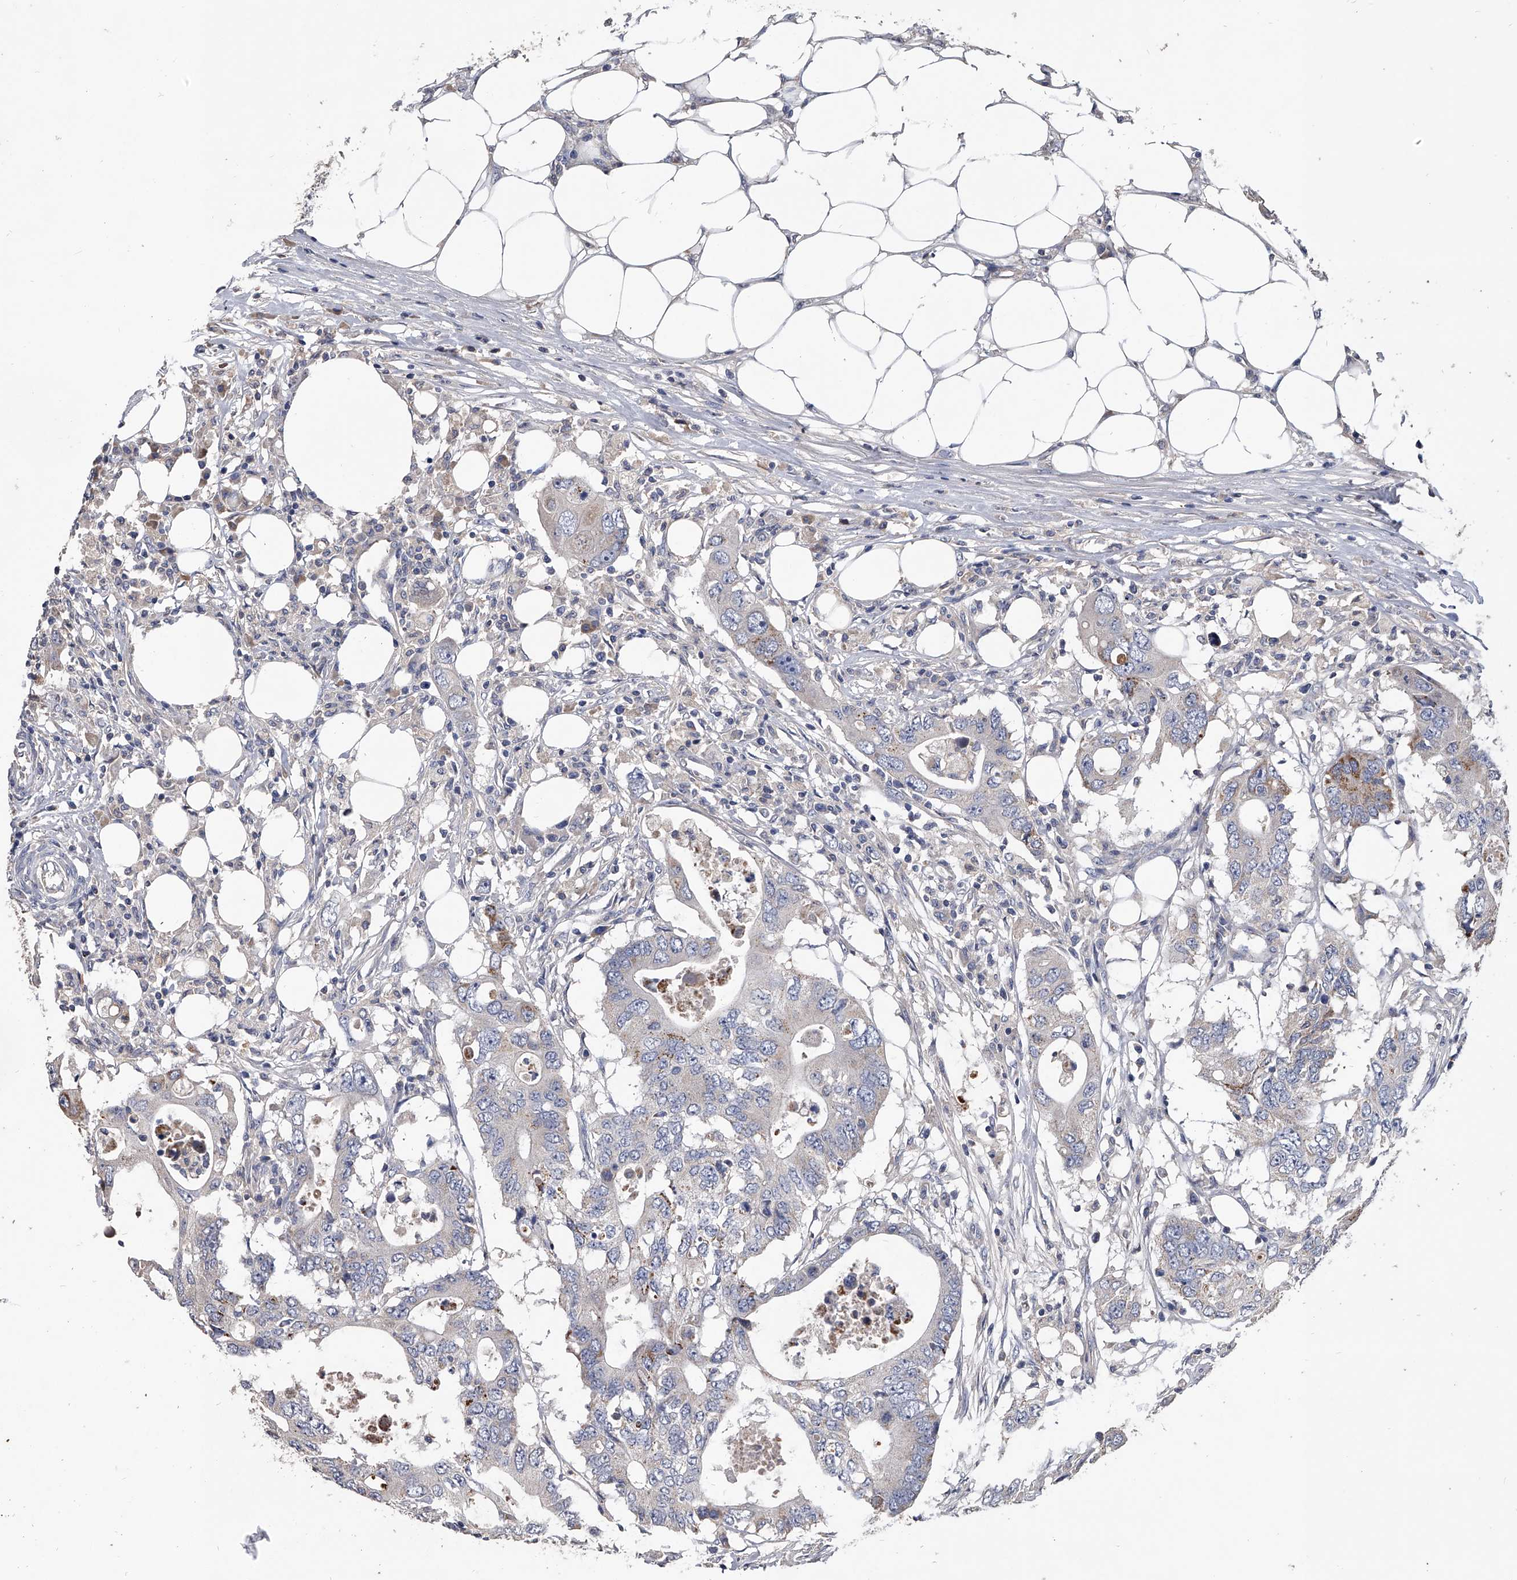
{"staining": {"intensity": "weak", "quantity": "<25%", "location": "cytoplasmic/membranous"}, "tissue": "colorectal cancer", "cell_type": "Tumor cells", "image_type": "cancer", "snomed": [{"axis": "morphology", "description": "Adenocarcinoma, NOS"}, {"axis": "topography", "description": "Colon"}], "caption": "The IHC image has no significant staining in tumor cells of colorectal cancer tissue.", "gene": "NRP1", "patient": {"sex": "male", "age": 71}}